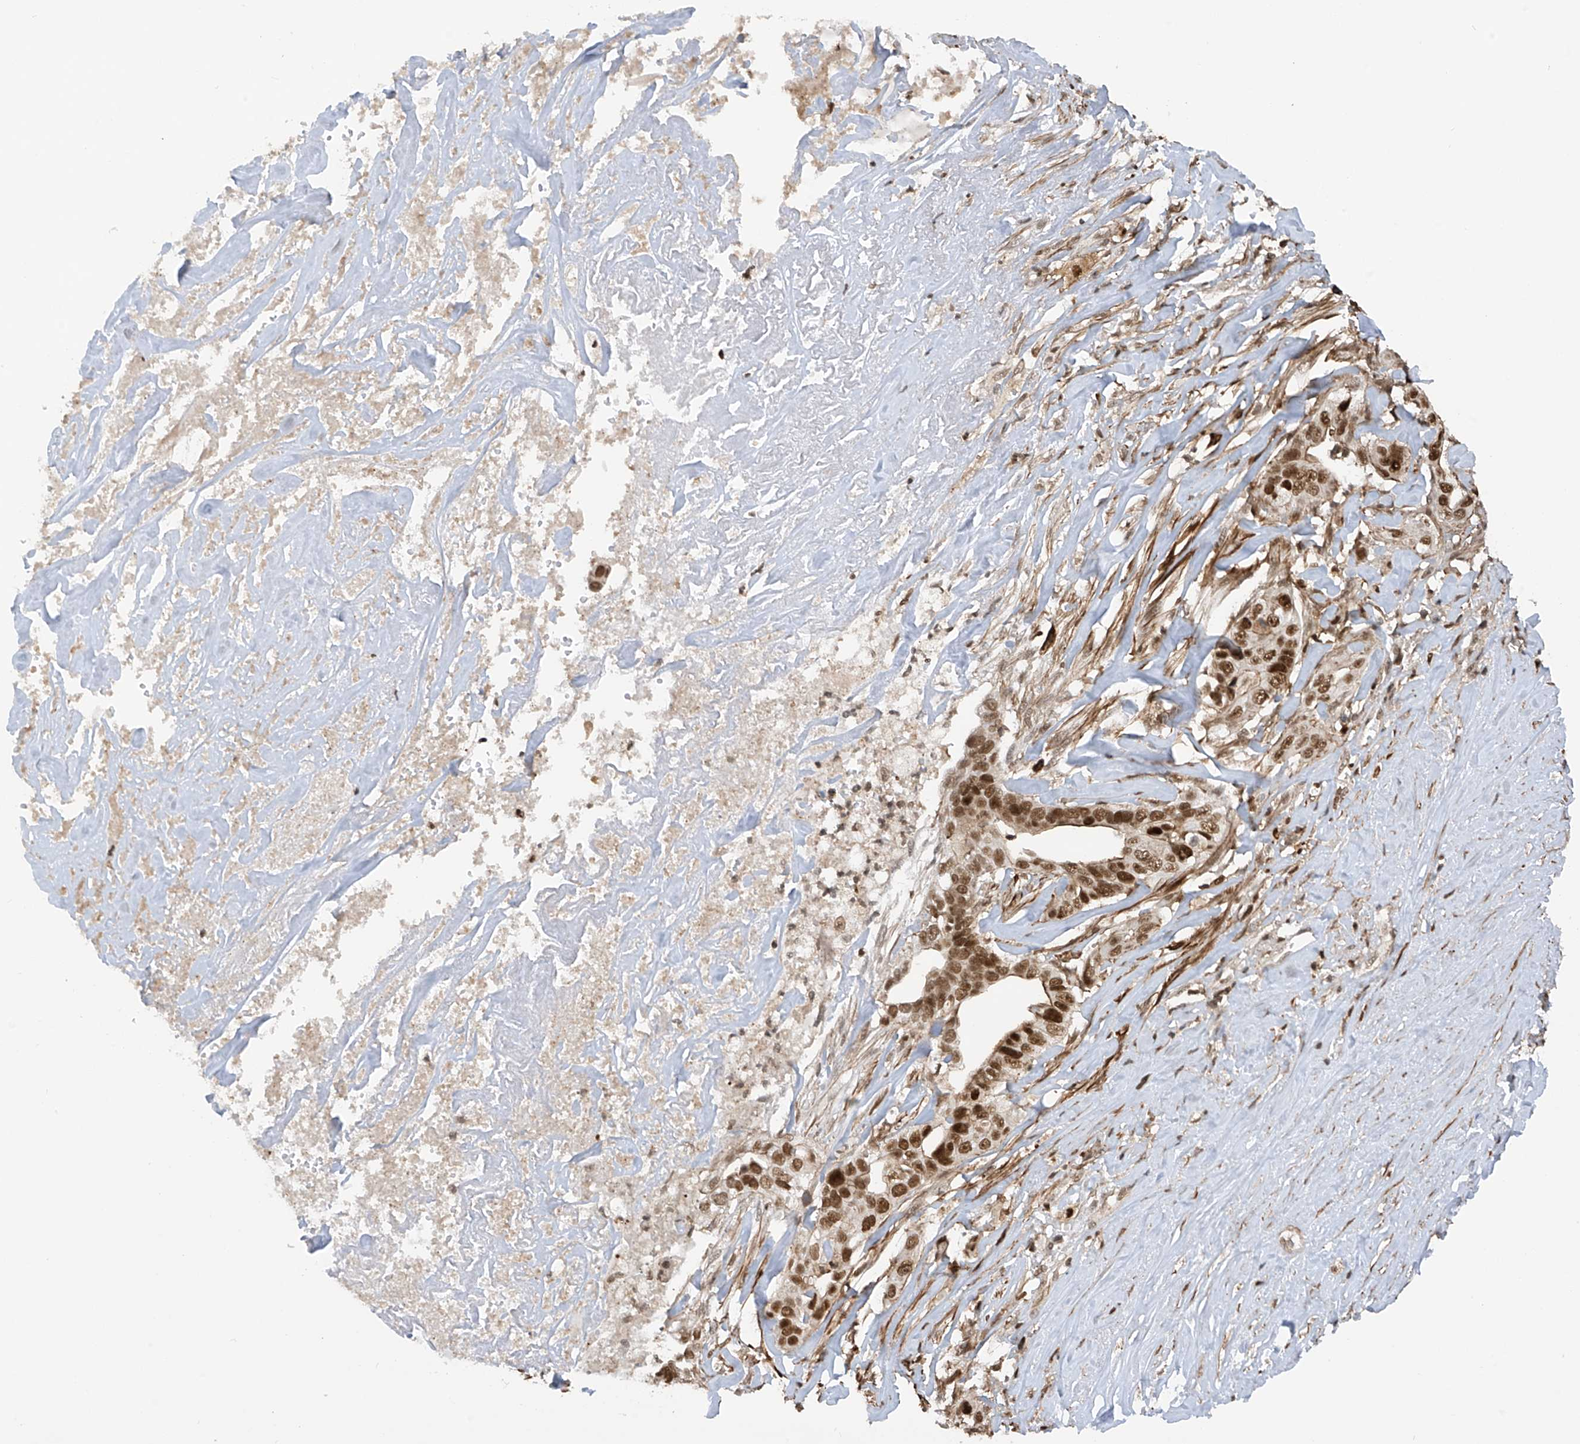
{"staining": {"intensity": "strong", "quantity": ">75%", "location": "nuclear"}, "tissue": "liver cancer", "cell_type": "Tumor cells", "image_type": "cancer", "snomed": [{"axis": "morphology", "description": "Cholangiocarcinoma"}, {"axis": "topography", "description": "Liver"}], "caption": "Immunohistochemical staining of liver cancer reveals strong nuclear protein staining in about >75% of tumor cells. The staining was performed using DAB to visualize the protein expression in brown, while the nuclei were stained in blue with hematoxylin (Magnification: 20x).", "gene": "REPIN1", "patient": {"sex": "female", "age": 79}}